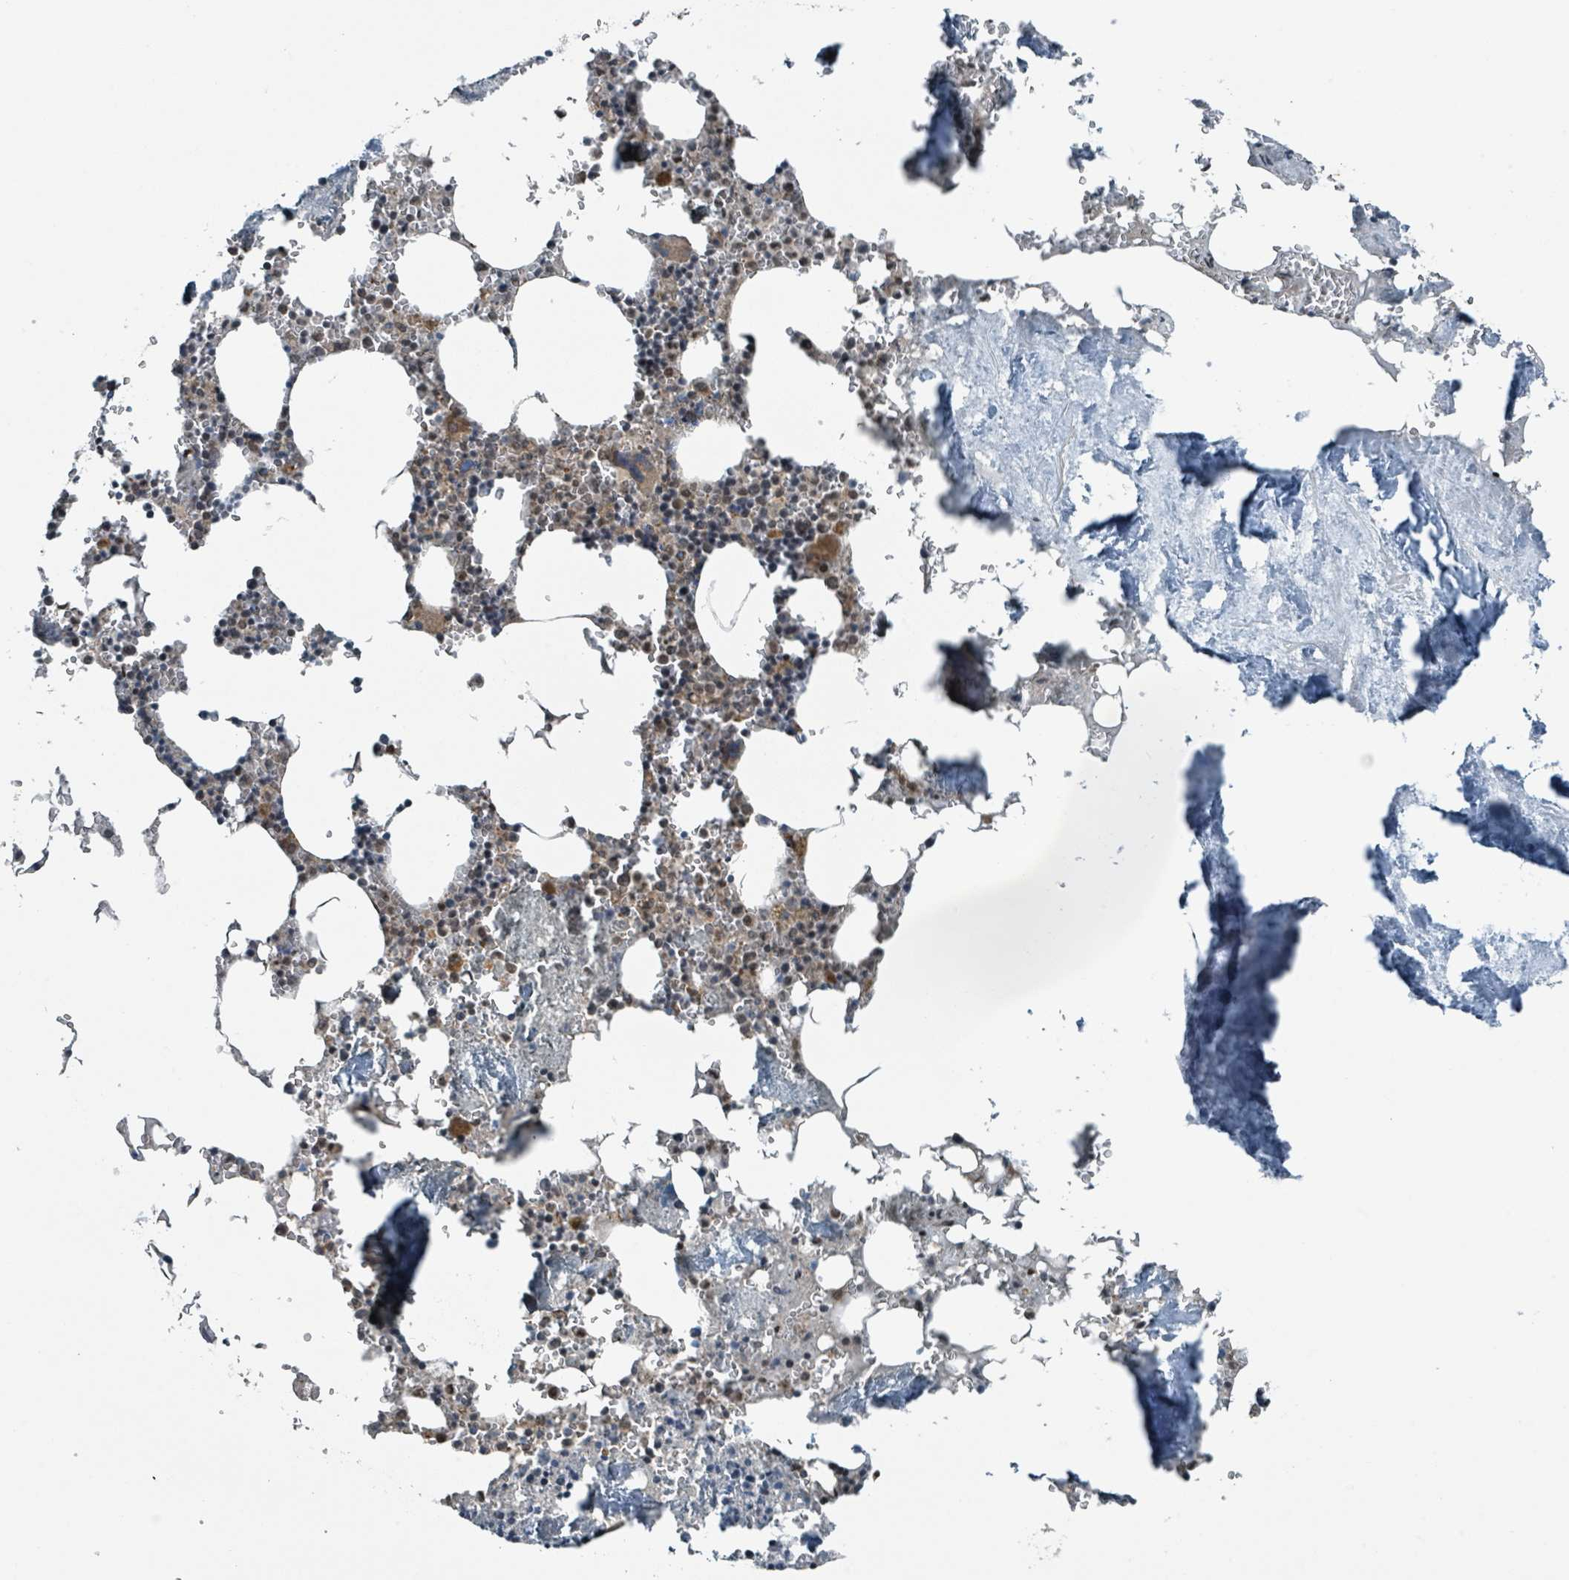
{"staining": {"intensity": "moderate", "quantity": "<25%", "location": "cytoplasmic/membranous"}, "tissue": "bone marrow", "cell_type": "Hematopoietic cells", "image_type": "normal", "snomed": [{"axis": "morphology", "description": "Normal tissue, NOS"}, {"axis": "topography", "description": "Bone marrow"}], "caption": "The image displays staining of benign bone marrow, revealing moderate cytoplasmic/membranous protein expression (brown color) within hematopoietic cells. The staining is performed using DAB brown chromogen to label protein expression. The nuclei are counter-stained blue using hematoxylin.", "gene": "PHIP", "patient": {"sex": "male", "age": 54}}